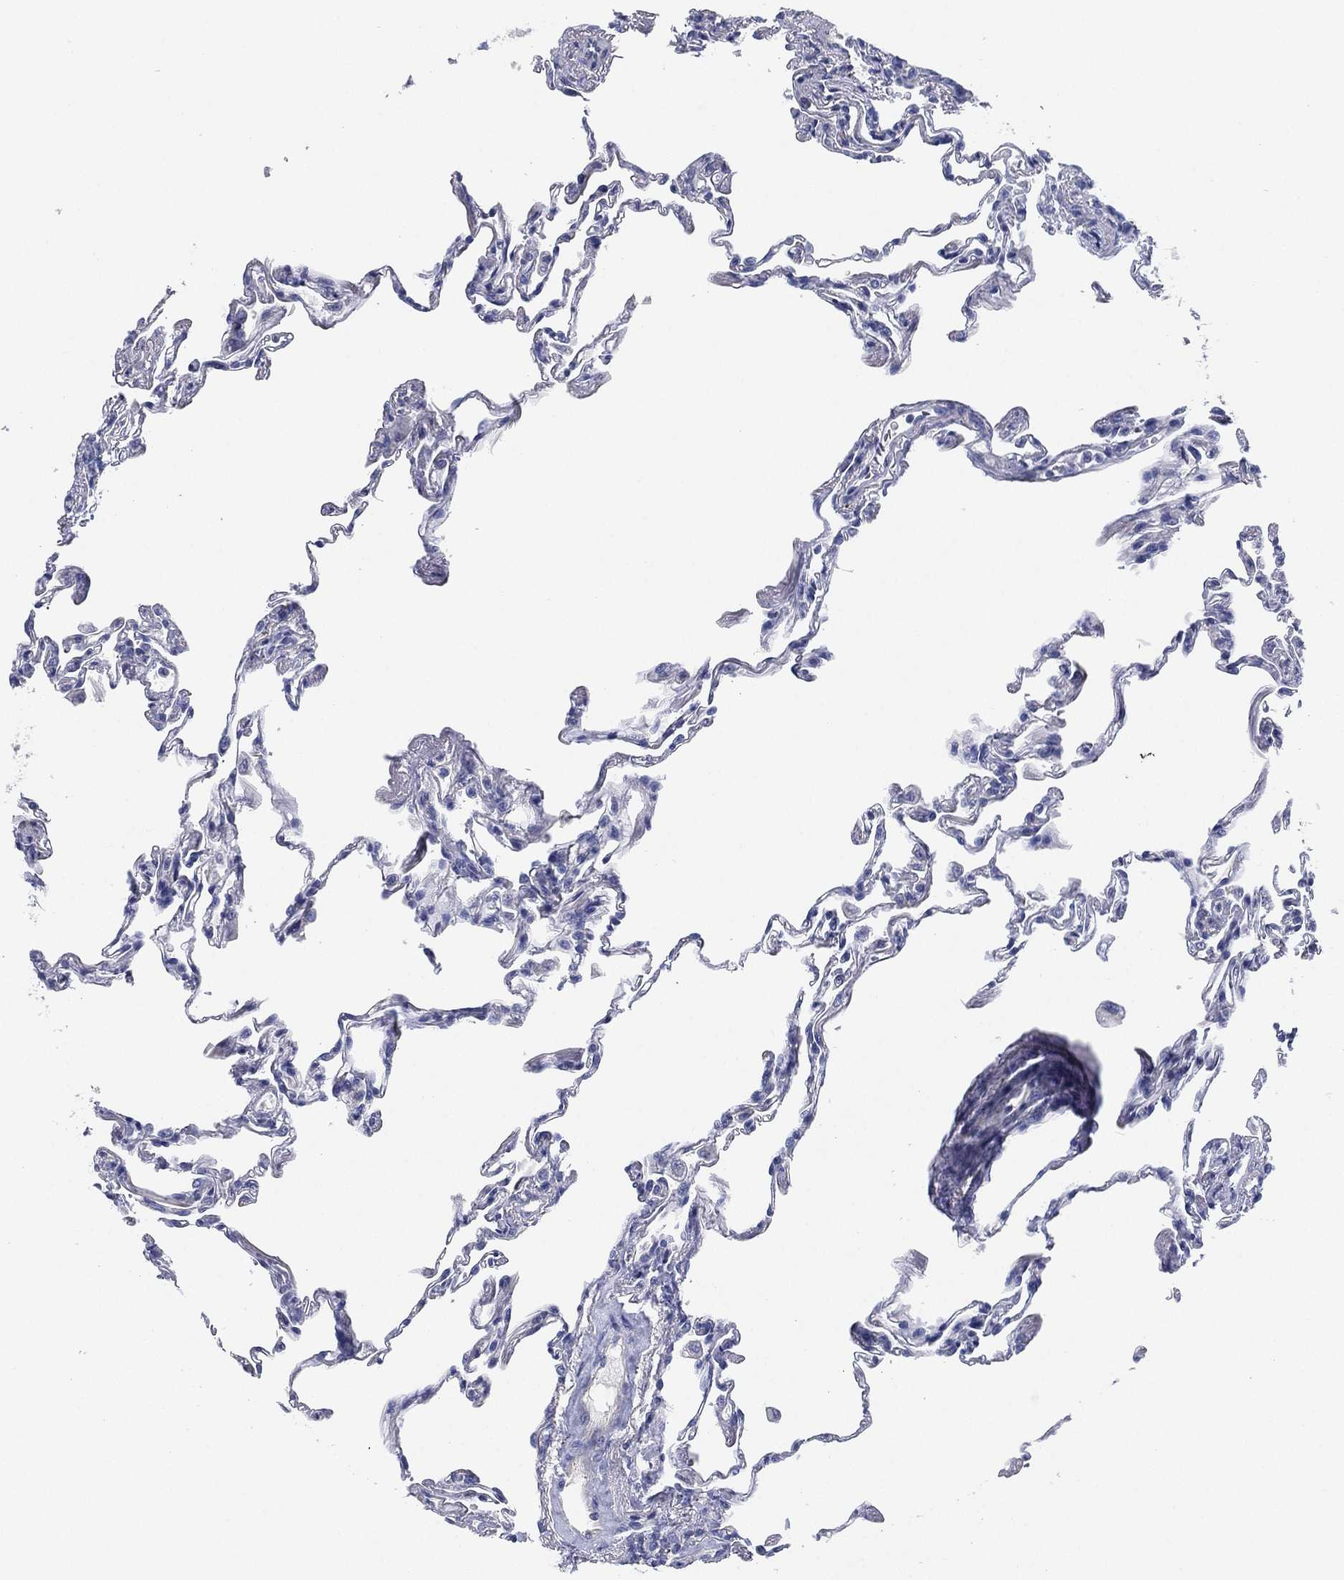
{"staining": {"intensity": "negative", "quantity": "none", "location": "none"}, "tissue": "lung", "cell_type": "Alveolar cells", "image_type": "normal", "snomed": [{"axis": "morphology", "description": "Normal tissue, NOS"}, {"axis": "topography", "description": "Lung"}], "caption": "Lung stained for a protein using IHC exhibits no positivity alveolar cells.", "gene": "CCDC70", "patient": {"sex": "female", "age": 57}}